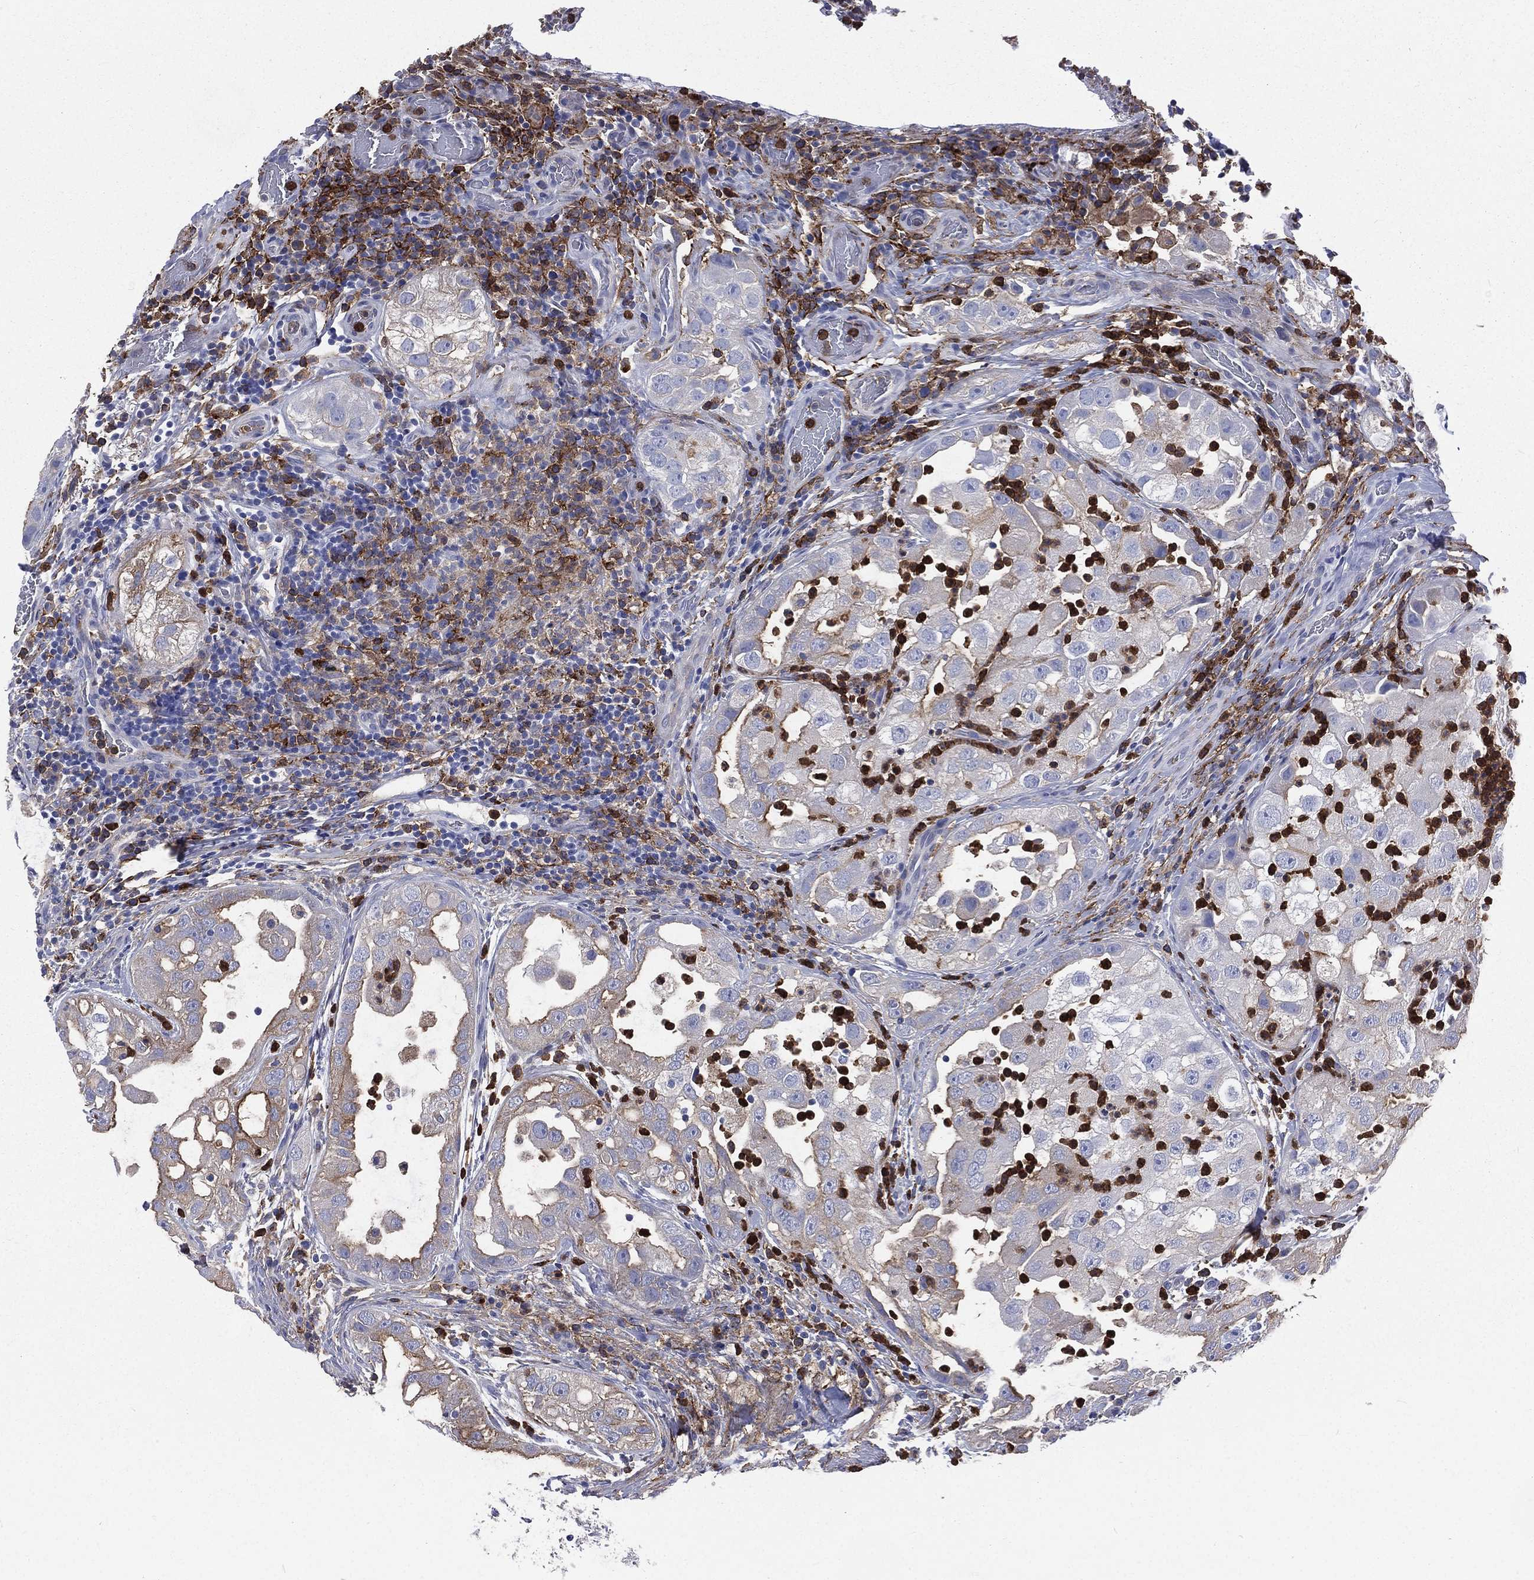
{"staining": {"intensity": "moderate", "quantity": "<25%", "location": "cytoplasmic/membranous"}, "tissue": "urothelial cancer", "cell_type": "Tumor cells", "image_type": "cancer", "snomed": [{"axis": "morphology", "description": "Urothelial carcinoma, High grade"}, {"axis": "topography", "description": "Urinary bladder"}], "caption": "Tumor cells demonstrate low levels of moderate cytoplasmic/membranous positivity in about <25% of cells in high-grade urothelial carcinoma. (Brightfield microscopy of DAB IHC at high magnification).", "gene": "BASP1", "patient": {"sex": "female", "age": 41}}